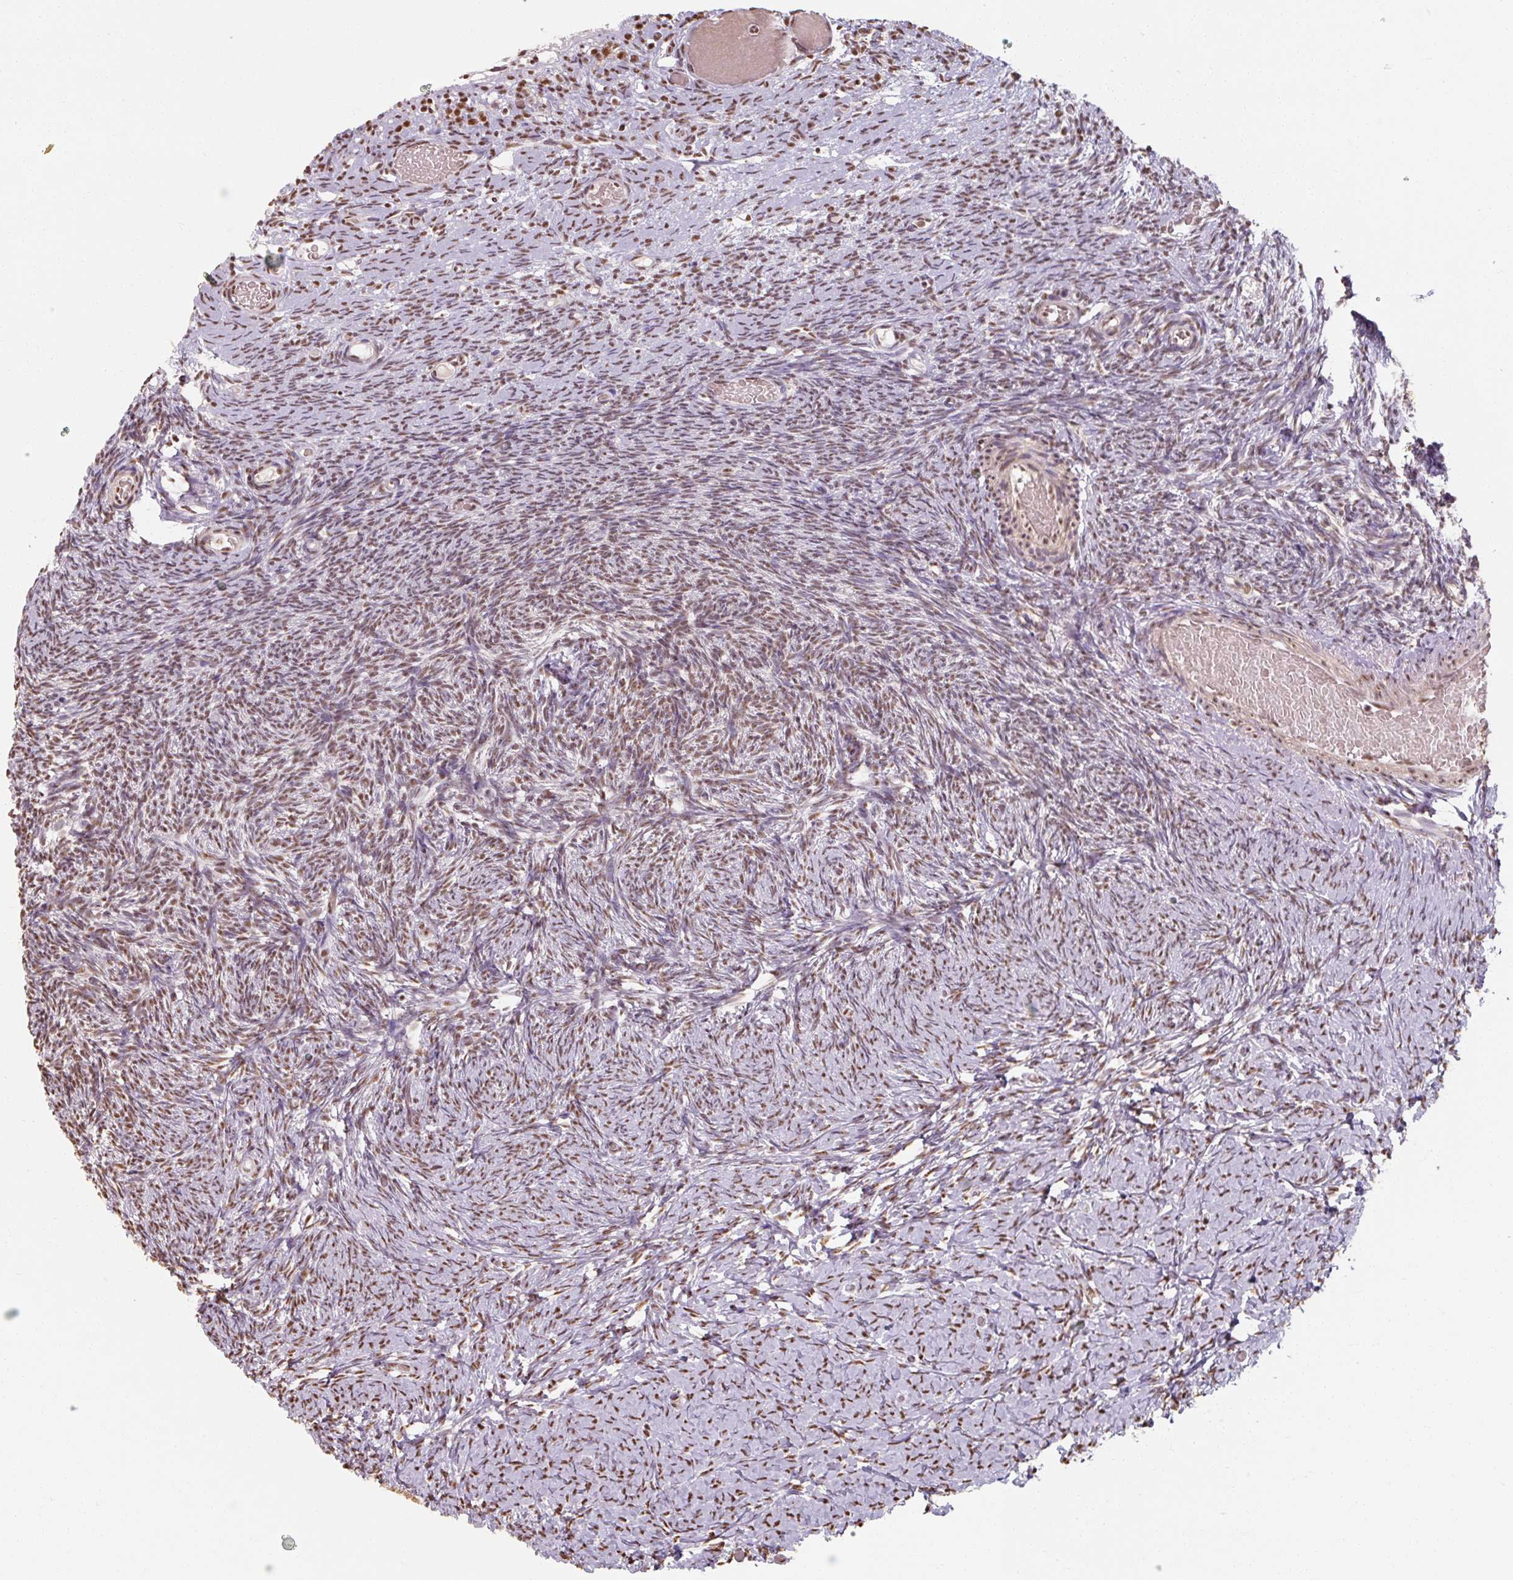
{"staining": {"intensity": "weak", "quantity": "<25%", "location": "nuclear"}, "tissue": "ovary", "cell_type": "Follicle cells", "image_type": "normal", "snomed": [{"axis": "morphology", "description": "Normal tissue, NOS"}, {"axis": "topography", "description": "Ovary"}], "caption": "Immunohistochemical staining of benign ovary exhibits no significant positivity in follicle cells.", "gene": "ENSG00000291316", "patient": {"sex": "female", "age": 39}}